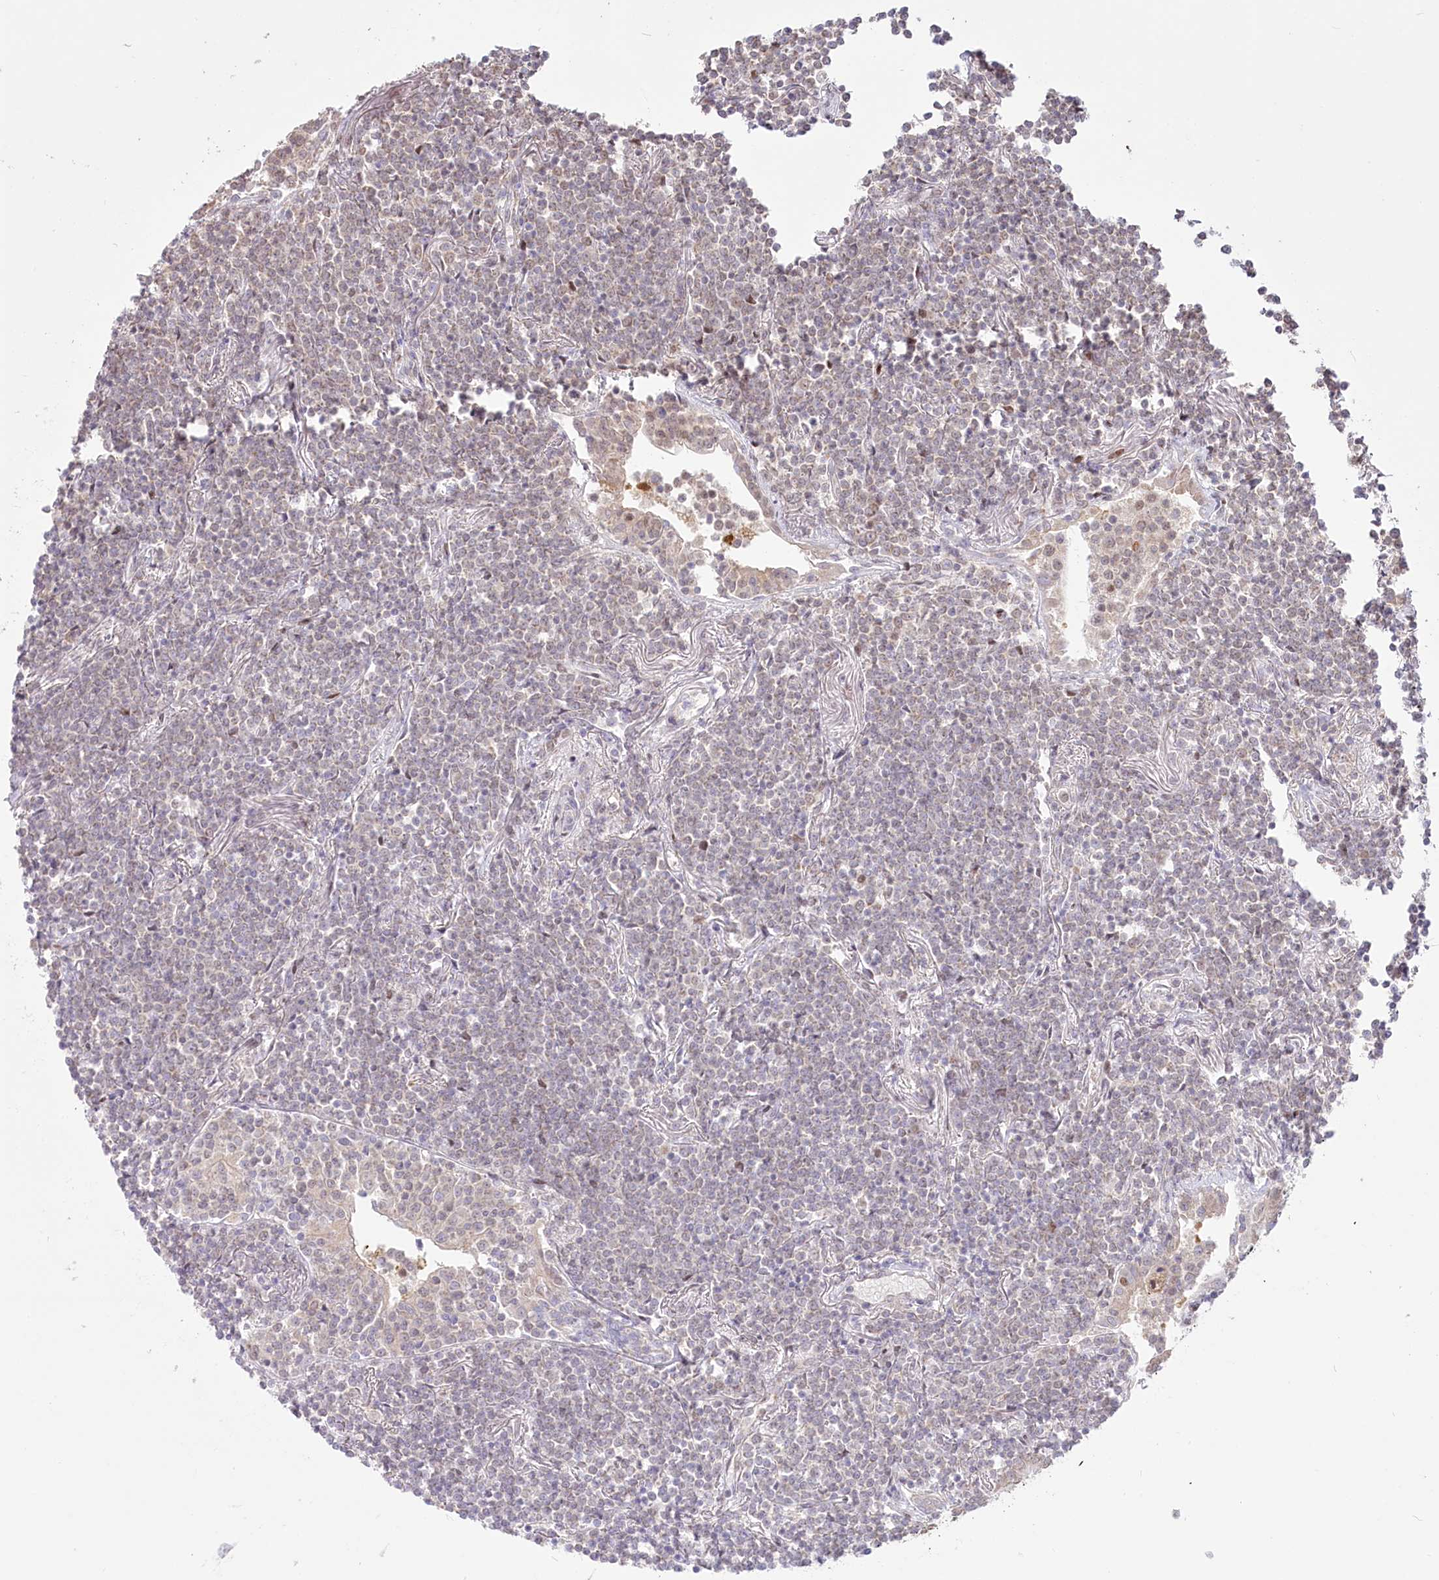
{"staining": {"intensity": "negative", "quantity": "none", "location": "none"}, "tissue": "lymphoma", "cell_type": "Tumor cells", "image_type": "cancer", "snomed": [{"axis": "morphology", "description": "Malignant lymphoma, non-Hodgkin's type, Low grade"}, {"axis": "topography", "description": "Lung"}], "caption": "High magnification brightfield microscopy of lymphoma stained with DAB (brown) and counterstained with hematoxylin (blue): tumor cells show no significant positivity.", "gene": "PYURF", "patient": {"sex": "female", "age": 71}}